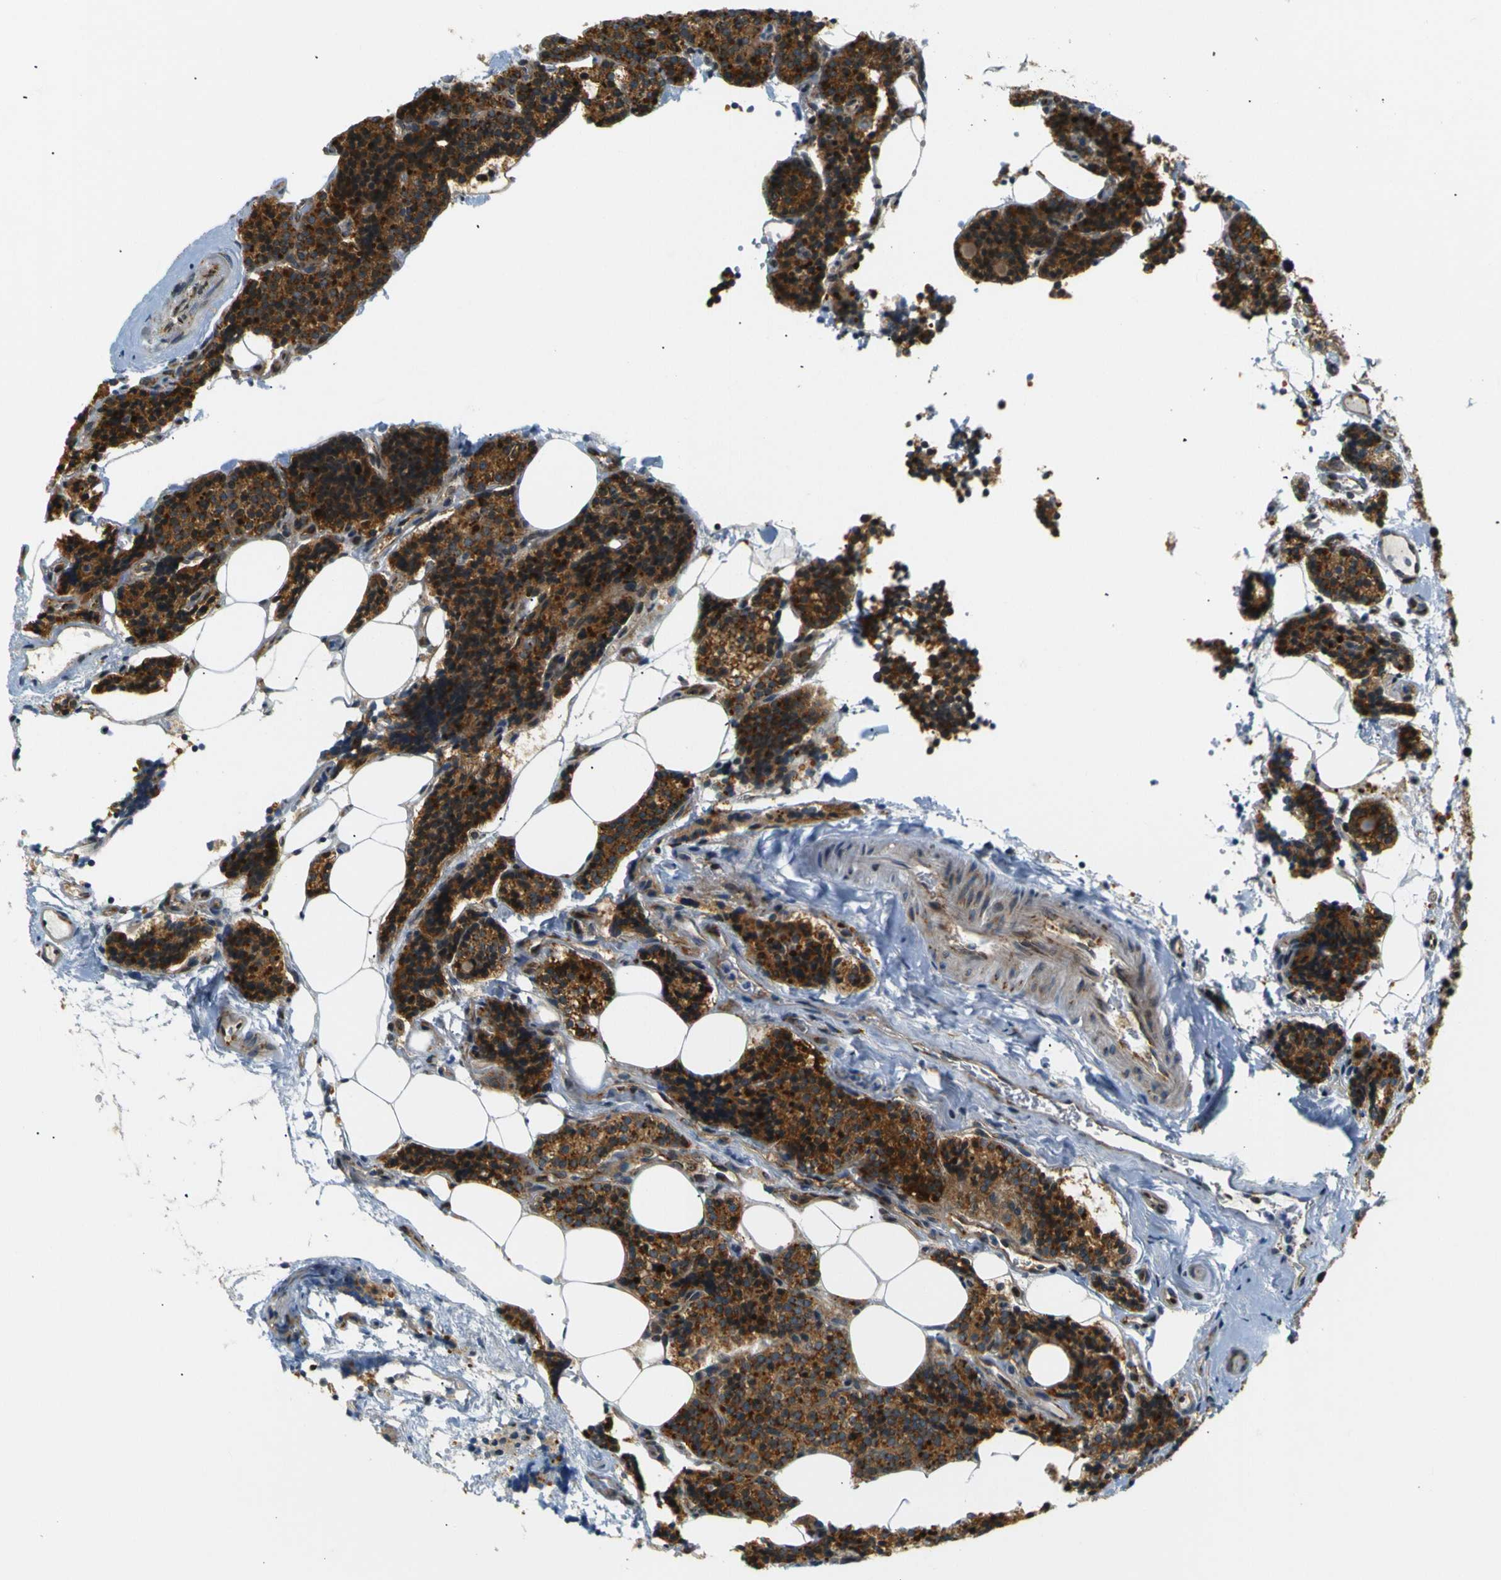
{"staining": {"intensity": "moderate", "quantity": ">75%", "location": "cytoplasmic/membranous"}, "tissue": "parathyroid gland", "cell_type": "Glandular cells", "image_type": "normal", "snomed": [{"axis": "morphology", "description": "Normal tissue, NOS"}, {"axis": "morphology", "description": "Adenoma, NOS"}, {"axis": "topography", "description": "Parathyroid gland"}], "caption": "A high-resolution photomicrograph shows IHC staining of normal parathyroid gland, which displays moderate cytoplasmic/membranous expression in approximately >75% of glandular cells.", "gene": "ABCE1", "patient": {"sex": "female", "age": 70}}